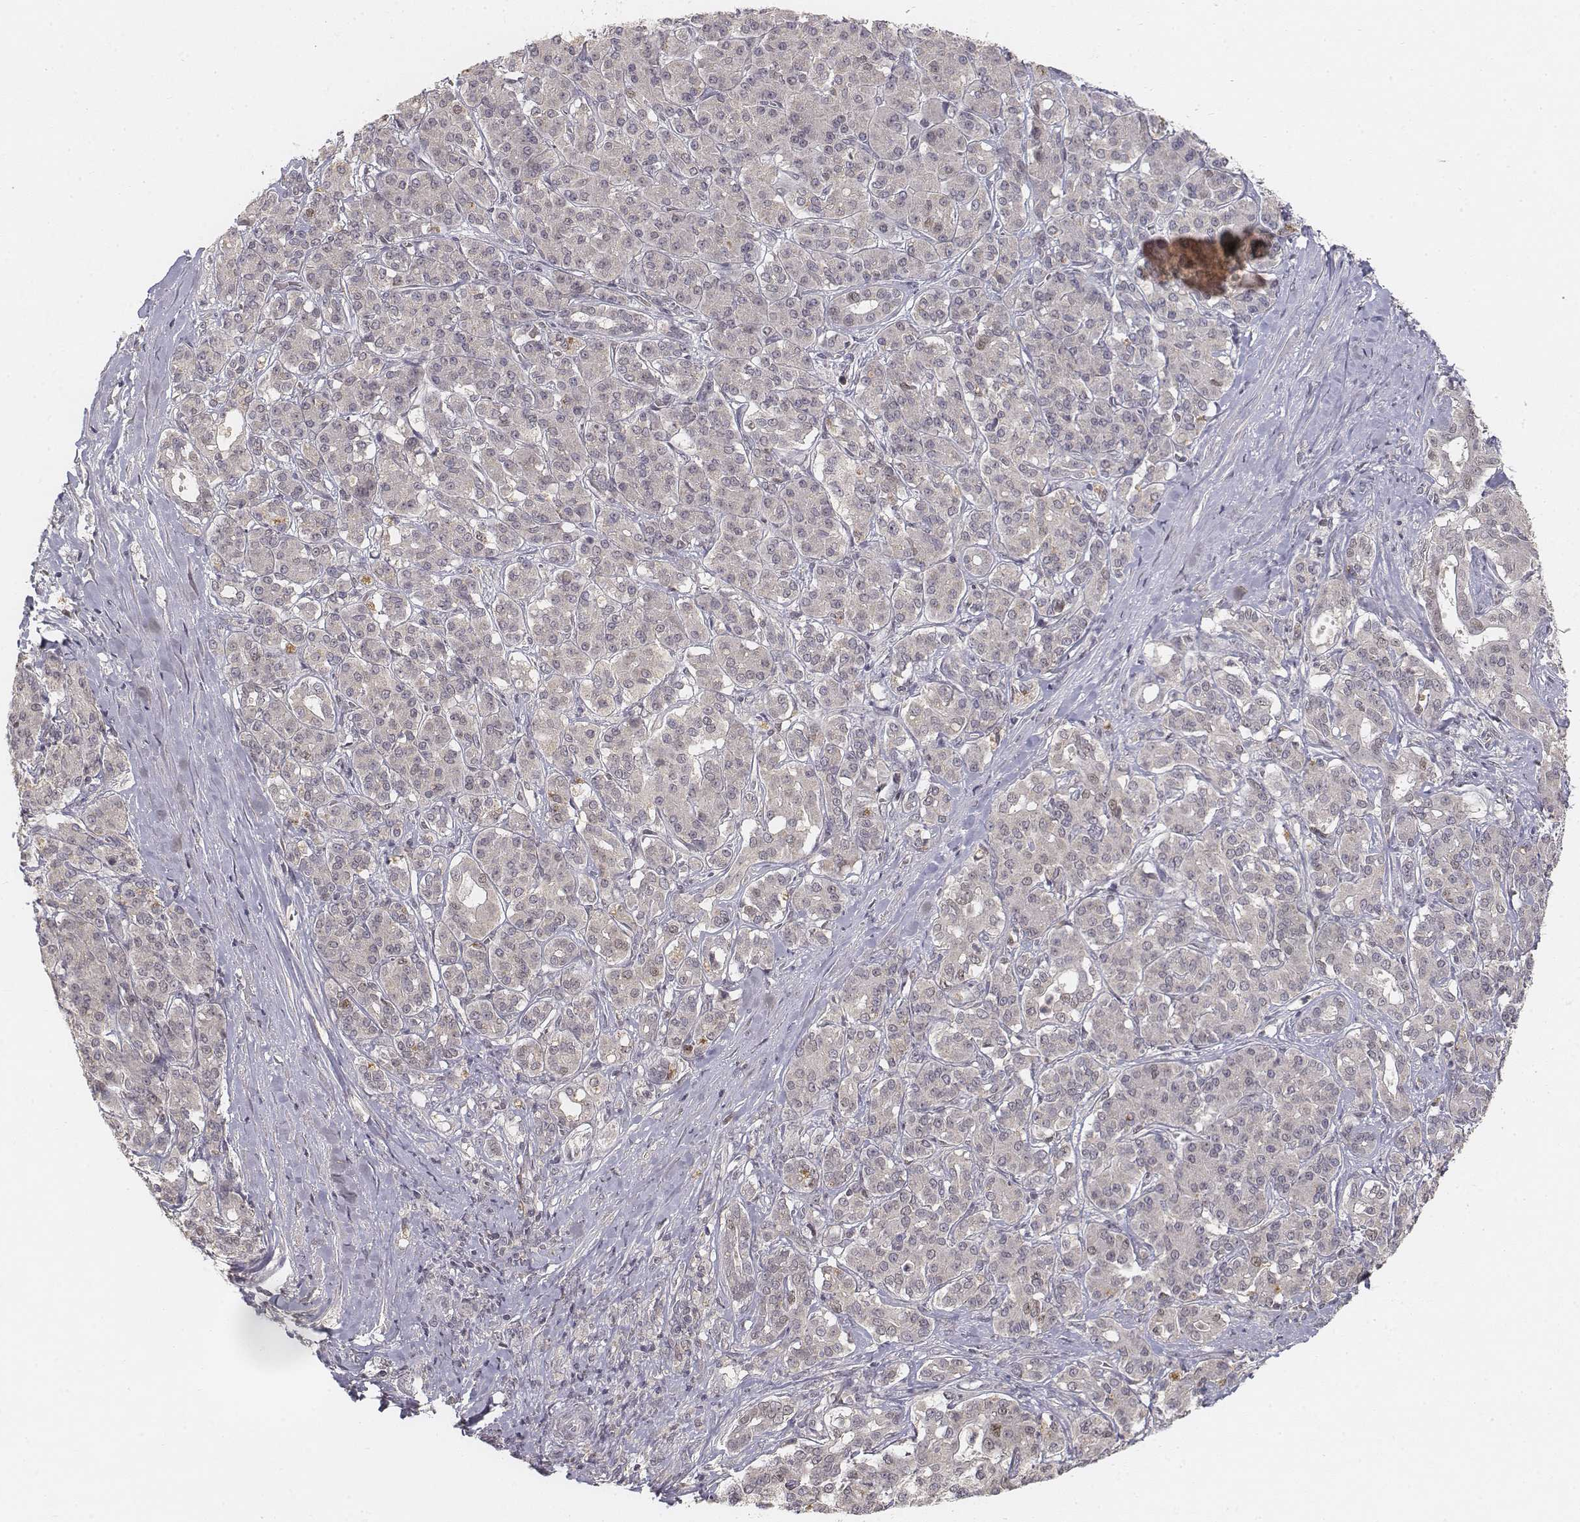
{"staining": {"intensity": "negative", "quantity": "none", "location": "none"}, "tissue": "pancreatic cancer", "cell_type": "Tumor cells", "image_type": "cancer", "snomed": [{"axis": "morphology", "description": "Normal tissue, NOS"}, {"axis": "morphology", "description": "Inflammation, NOS"}, {"axis": "morphology", "description": "Adenocarcinoma, NOS"}, {"axis": "topography", "description": "Pancreas"}], "caption": "DAB (3,3'-diaminobenzidine) immunohistochemical staining of human pancreatic adenocarcinoma exhibits no significant positivity in tumor cells.", "gene": "FANCD2", "patient": {"sex": "male", "age": 57}}